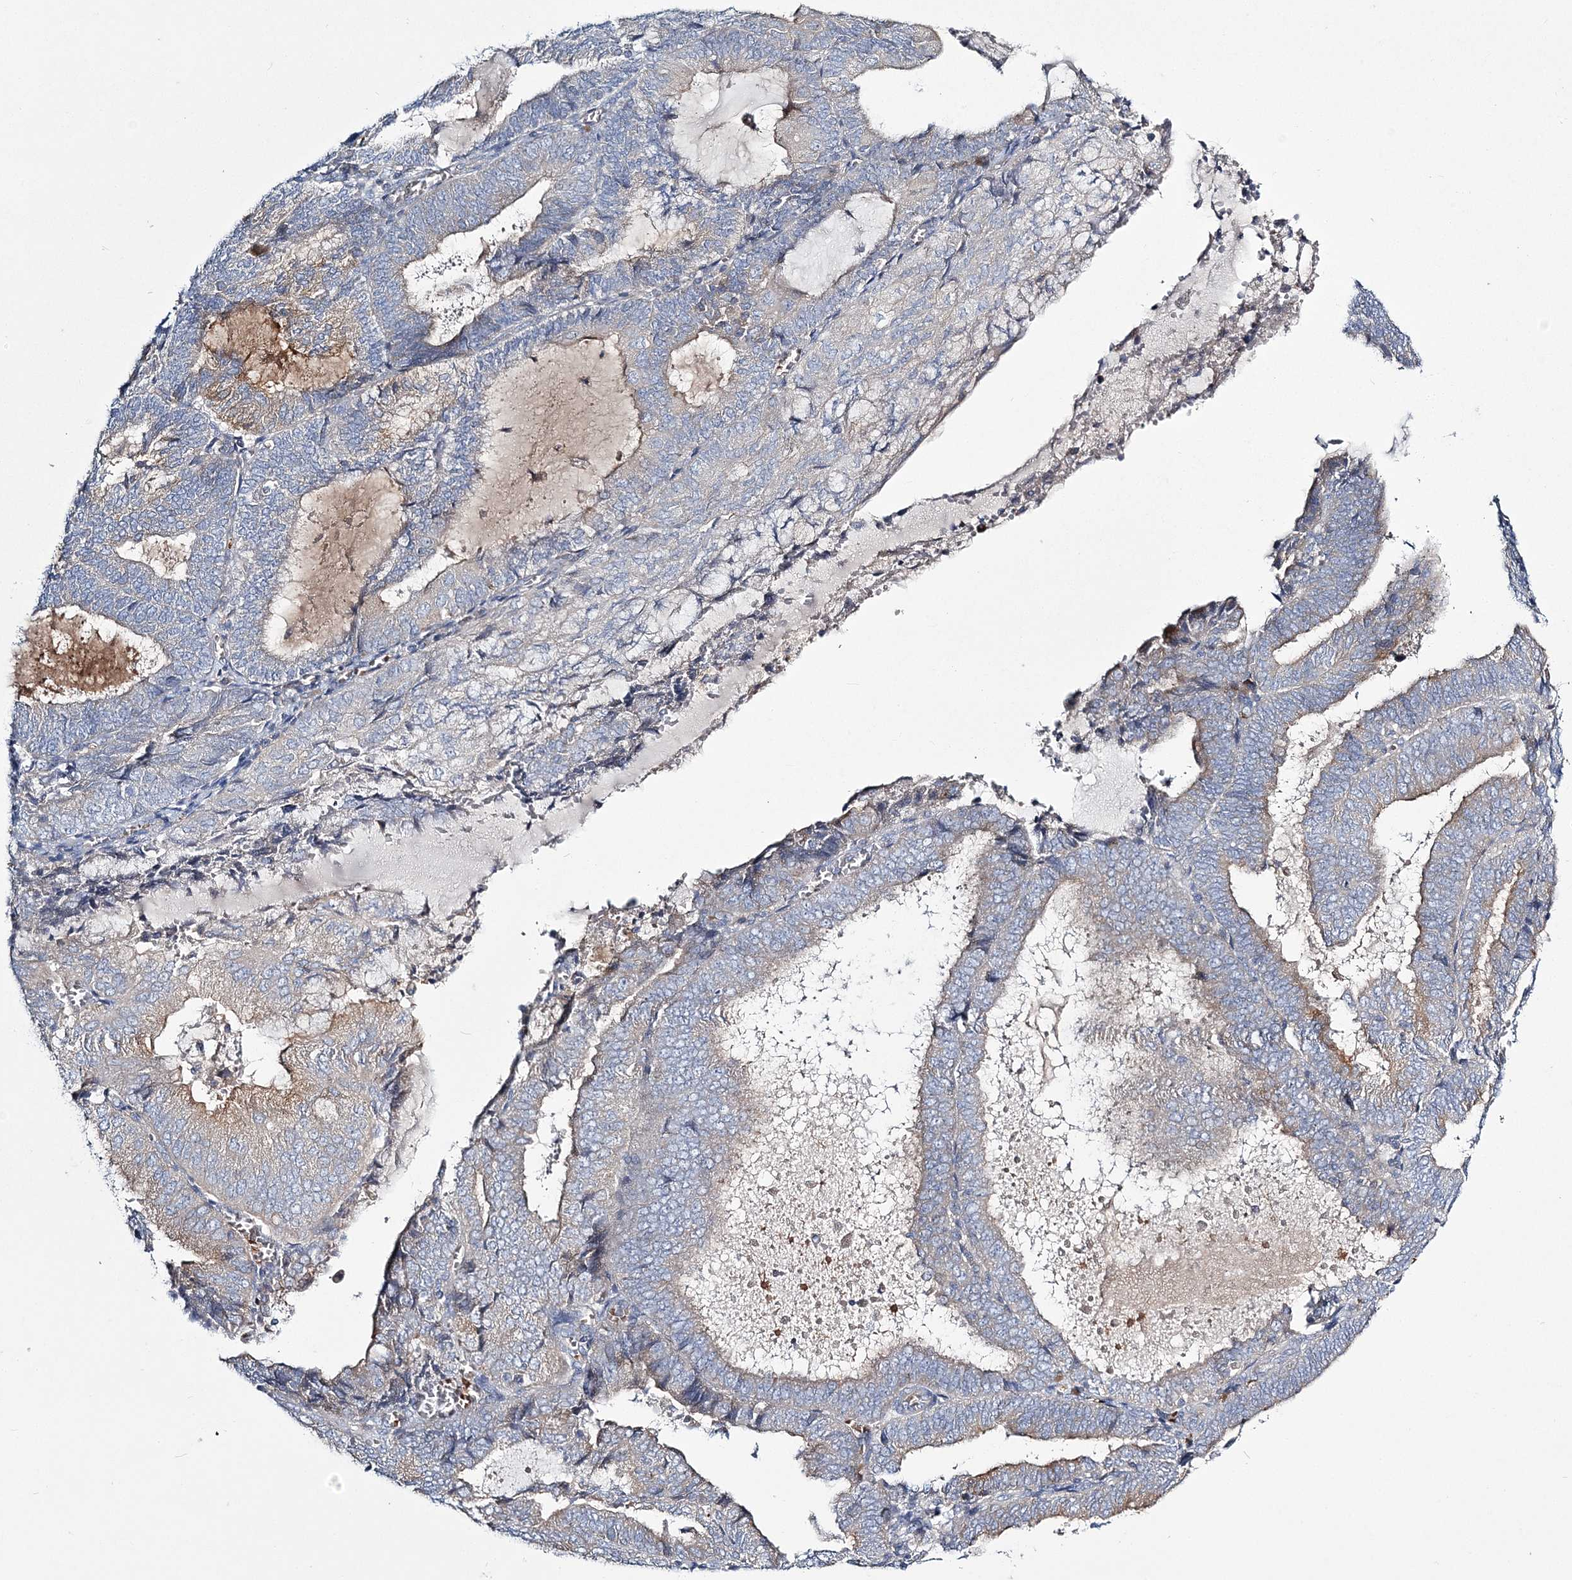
{"staining": {"intensity": "weak", "quantity": "<25%", "location": "cytoplasmic/membranous"}, "tissue": "endometrial cancer", "cell_type": "Tumor cells", "image_type": "cancer", "snomed": [{"axis": "morphology", "description": "Adenocarcinoma, NOS"}, {"axis": "topography", "description": "Endometrium"}], "caption": "Immunohistochemistry (IHC) histopathology image of adenocarcinoma (endometrial) stained for a protein (brown), which demonstrates no staining in tumor cells. (Immunohistochemistry, brightfield microscopy, high magnification).", "gene": "ATP11B", "patient": {"sex": "female", "age": 81}}